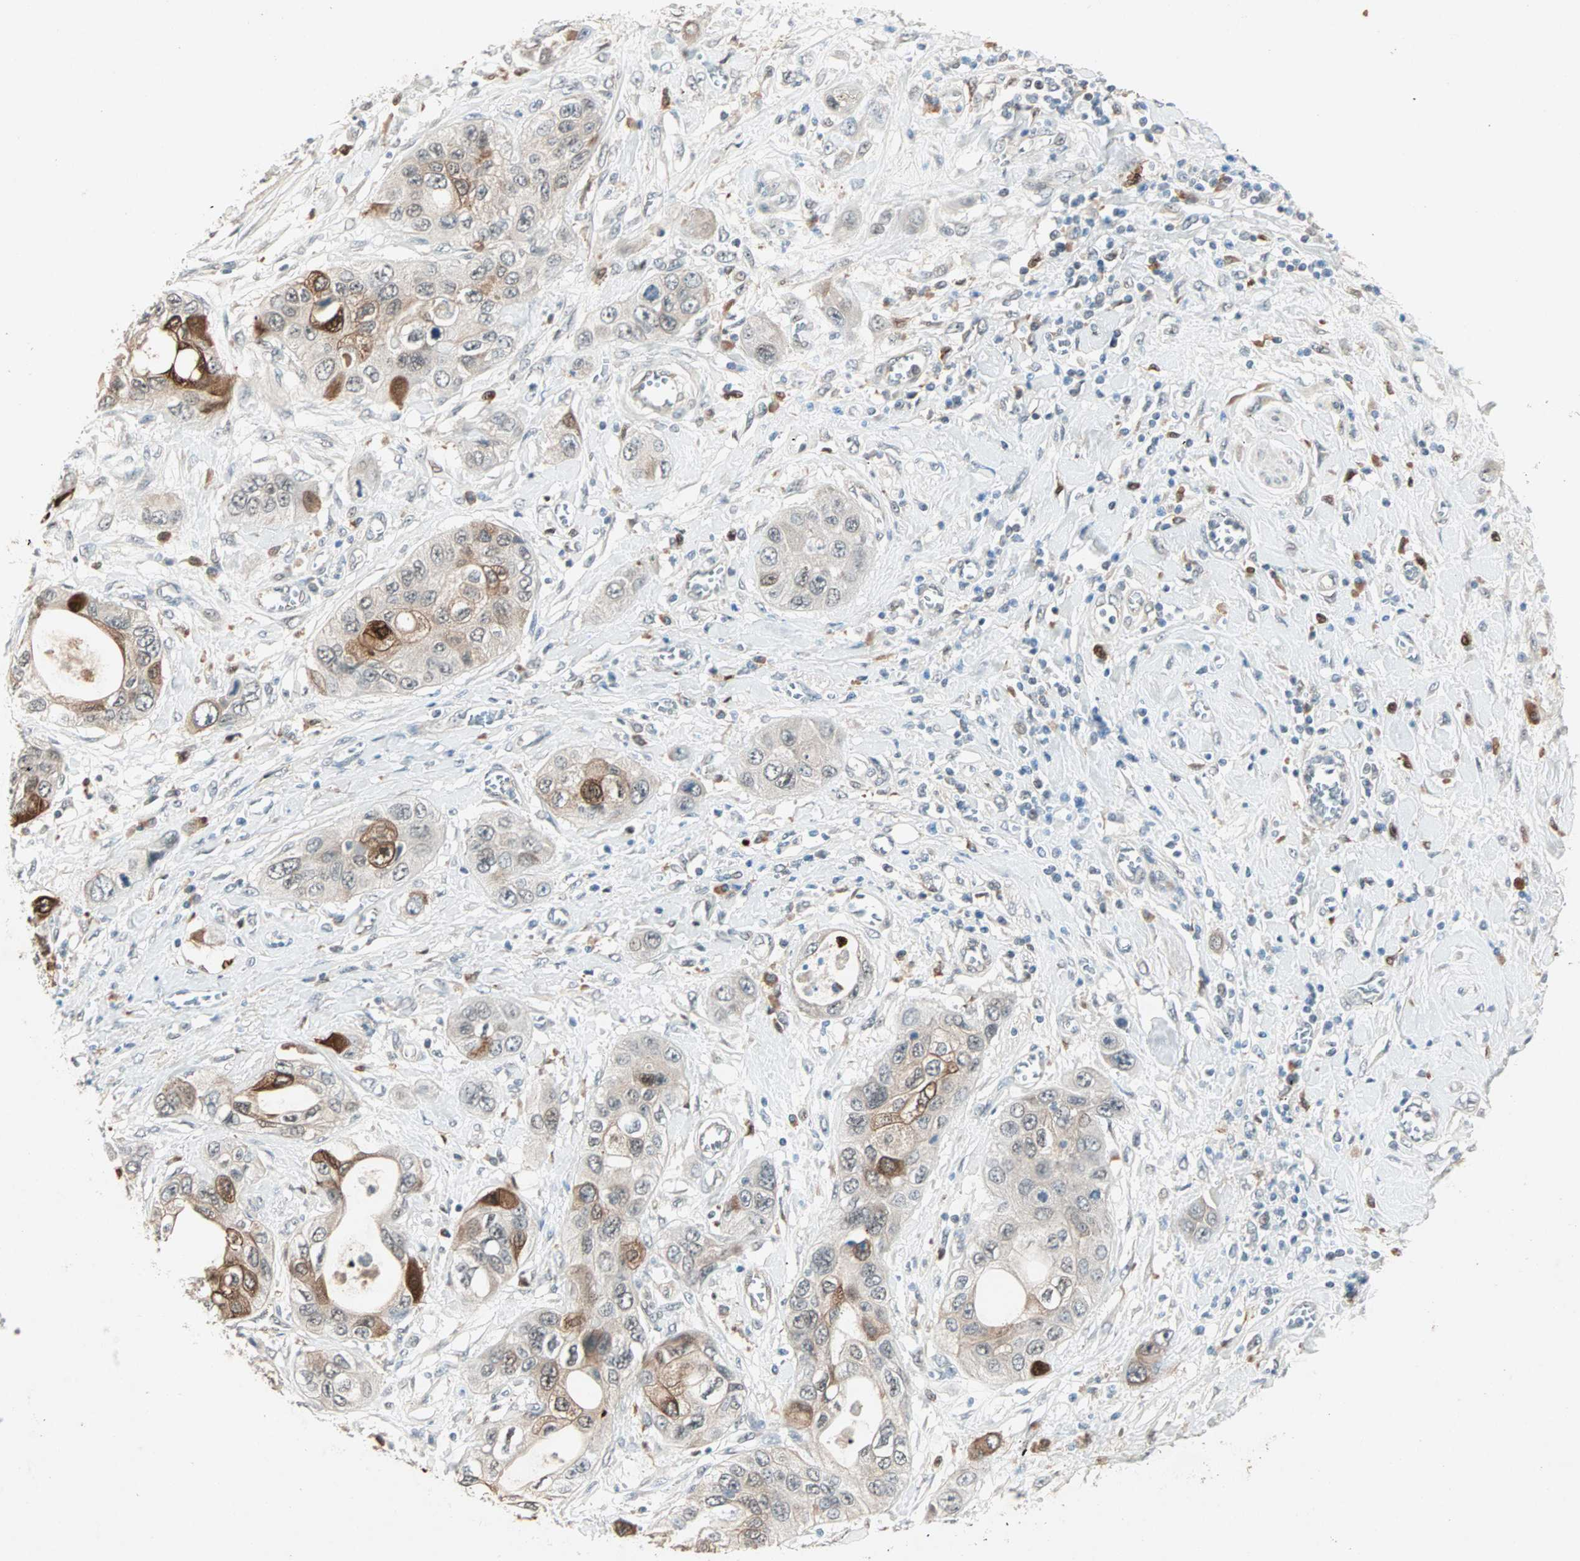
{"staining": {"intensity": "strong", "quantity": "25%-75%", "location": "cytoplasmic/membranous"}, "tissue": "pancreatic cancer", "cell_type": "Tumor cells", "image_type": "cancer", "snomed": [{"axis": "morphology", "description": "Adenocarcinoma, NOS"}, {"axis": "topography", "description": "Pancreas"}], "caption": "This is a micrograph of immunohistochemistry staining of pancreatic cancer (adenocarcinoma), which shows strong staining in the cytoplasmic/membranous of tumor cells.", "gene": "RTL6", "patient": {"sex": "female", "age": 70}}